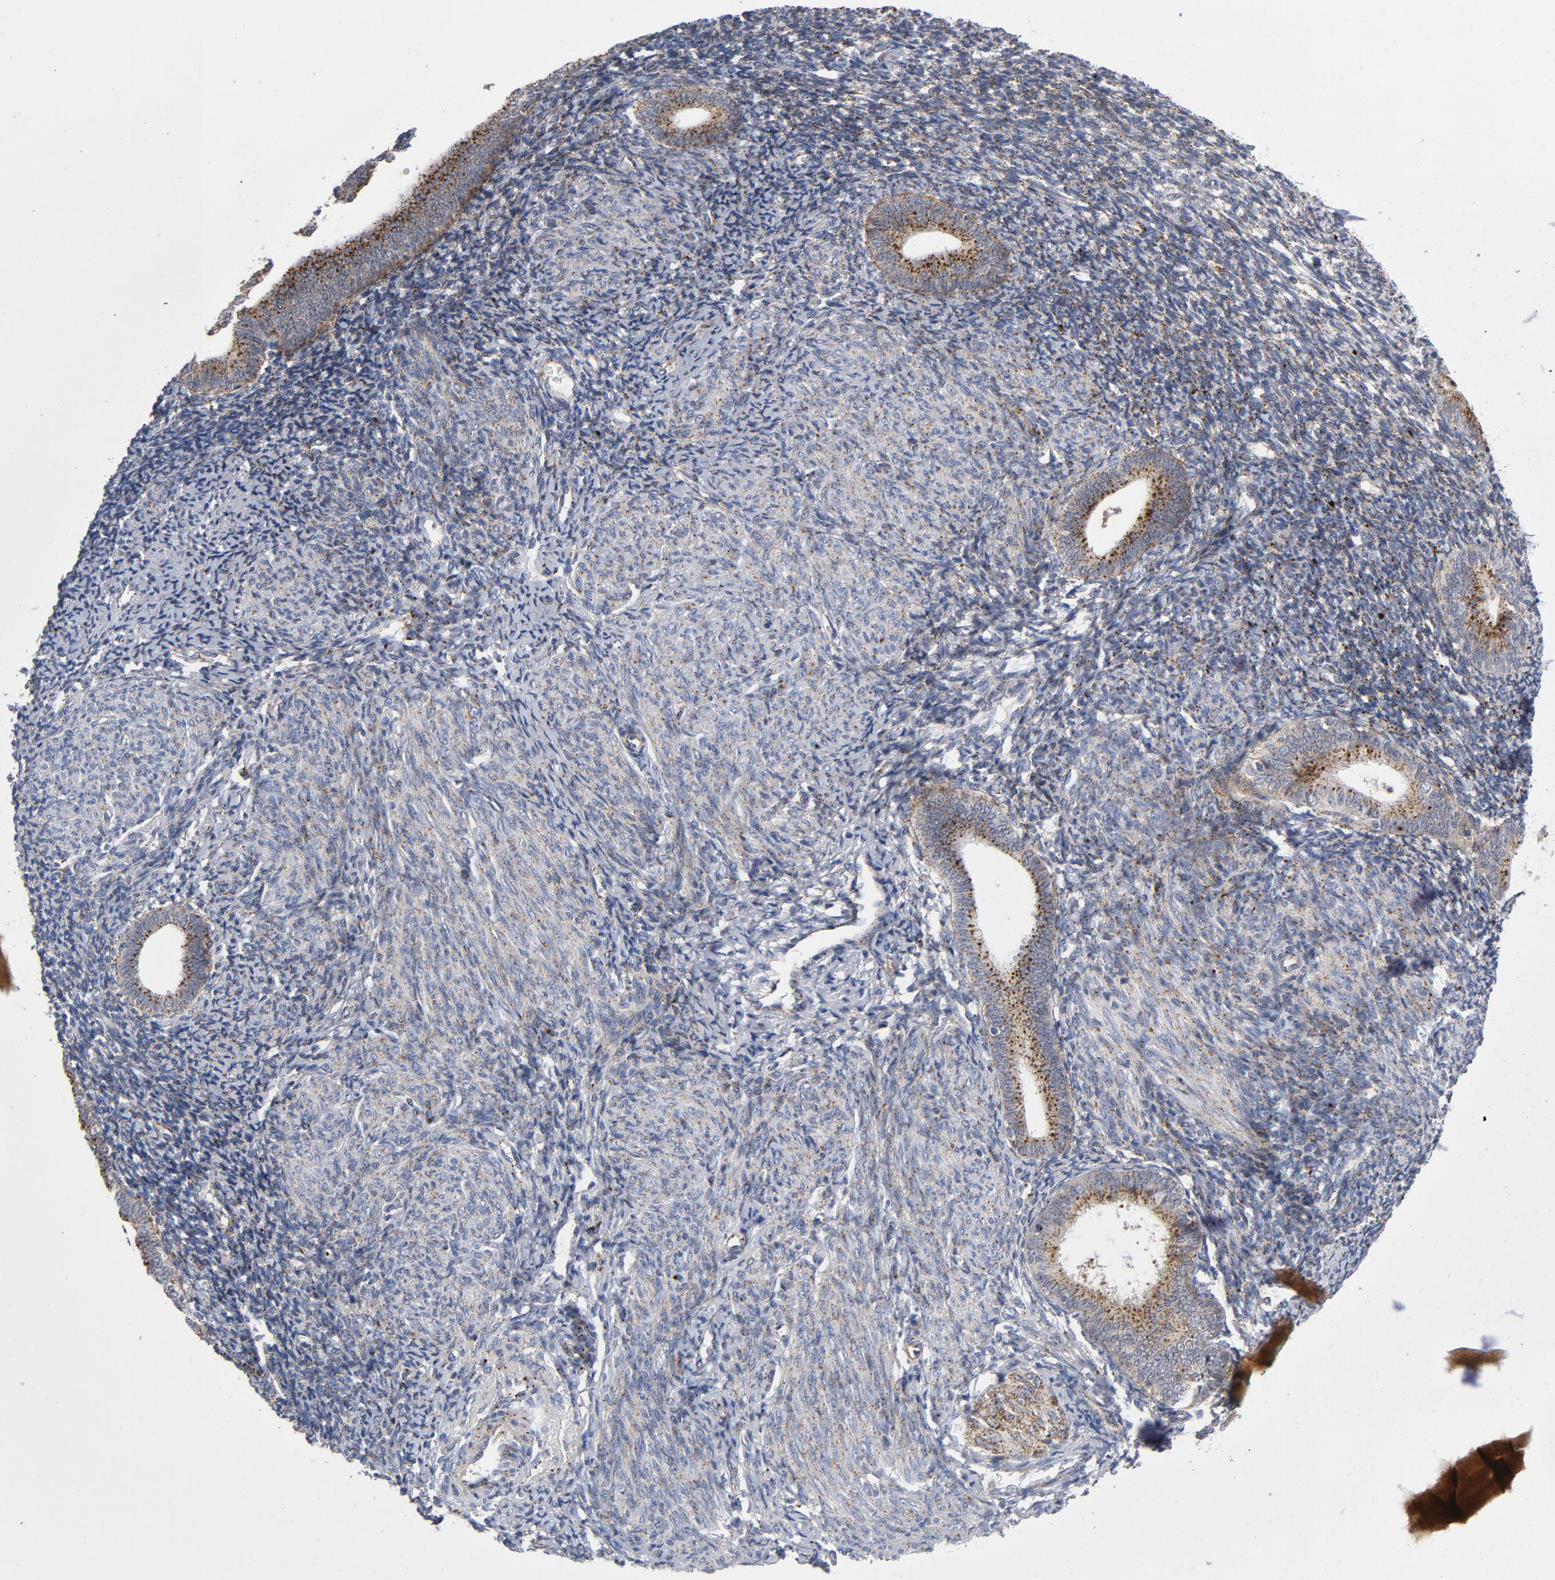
{"staining": {"intensity": "moderate", "quantity": "25%-75%", "location": "cytoplasmic/membranous"}, "tissue": "endometrium", "cell_type": "Cells in endometrial stroma", "image_type": "normal", "snomed": [{"axis": "morphology", "description": "Normal tissue, NOS"}, {"axis": "topography", "description": "Endometrium"}], "caption": "An image of endometrium stained for a protein displays moderate cytoplasmic/membranous brown staining in cells in endometrial stroma.", "gene": "AKT2", "patient": {"sex": "female", "age": 57}}